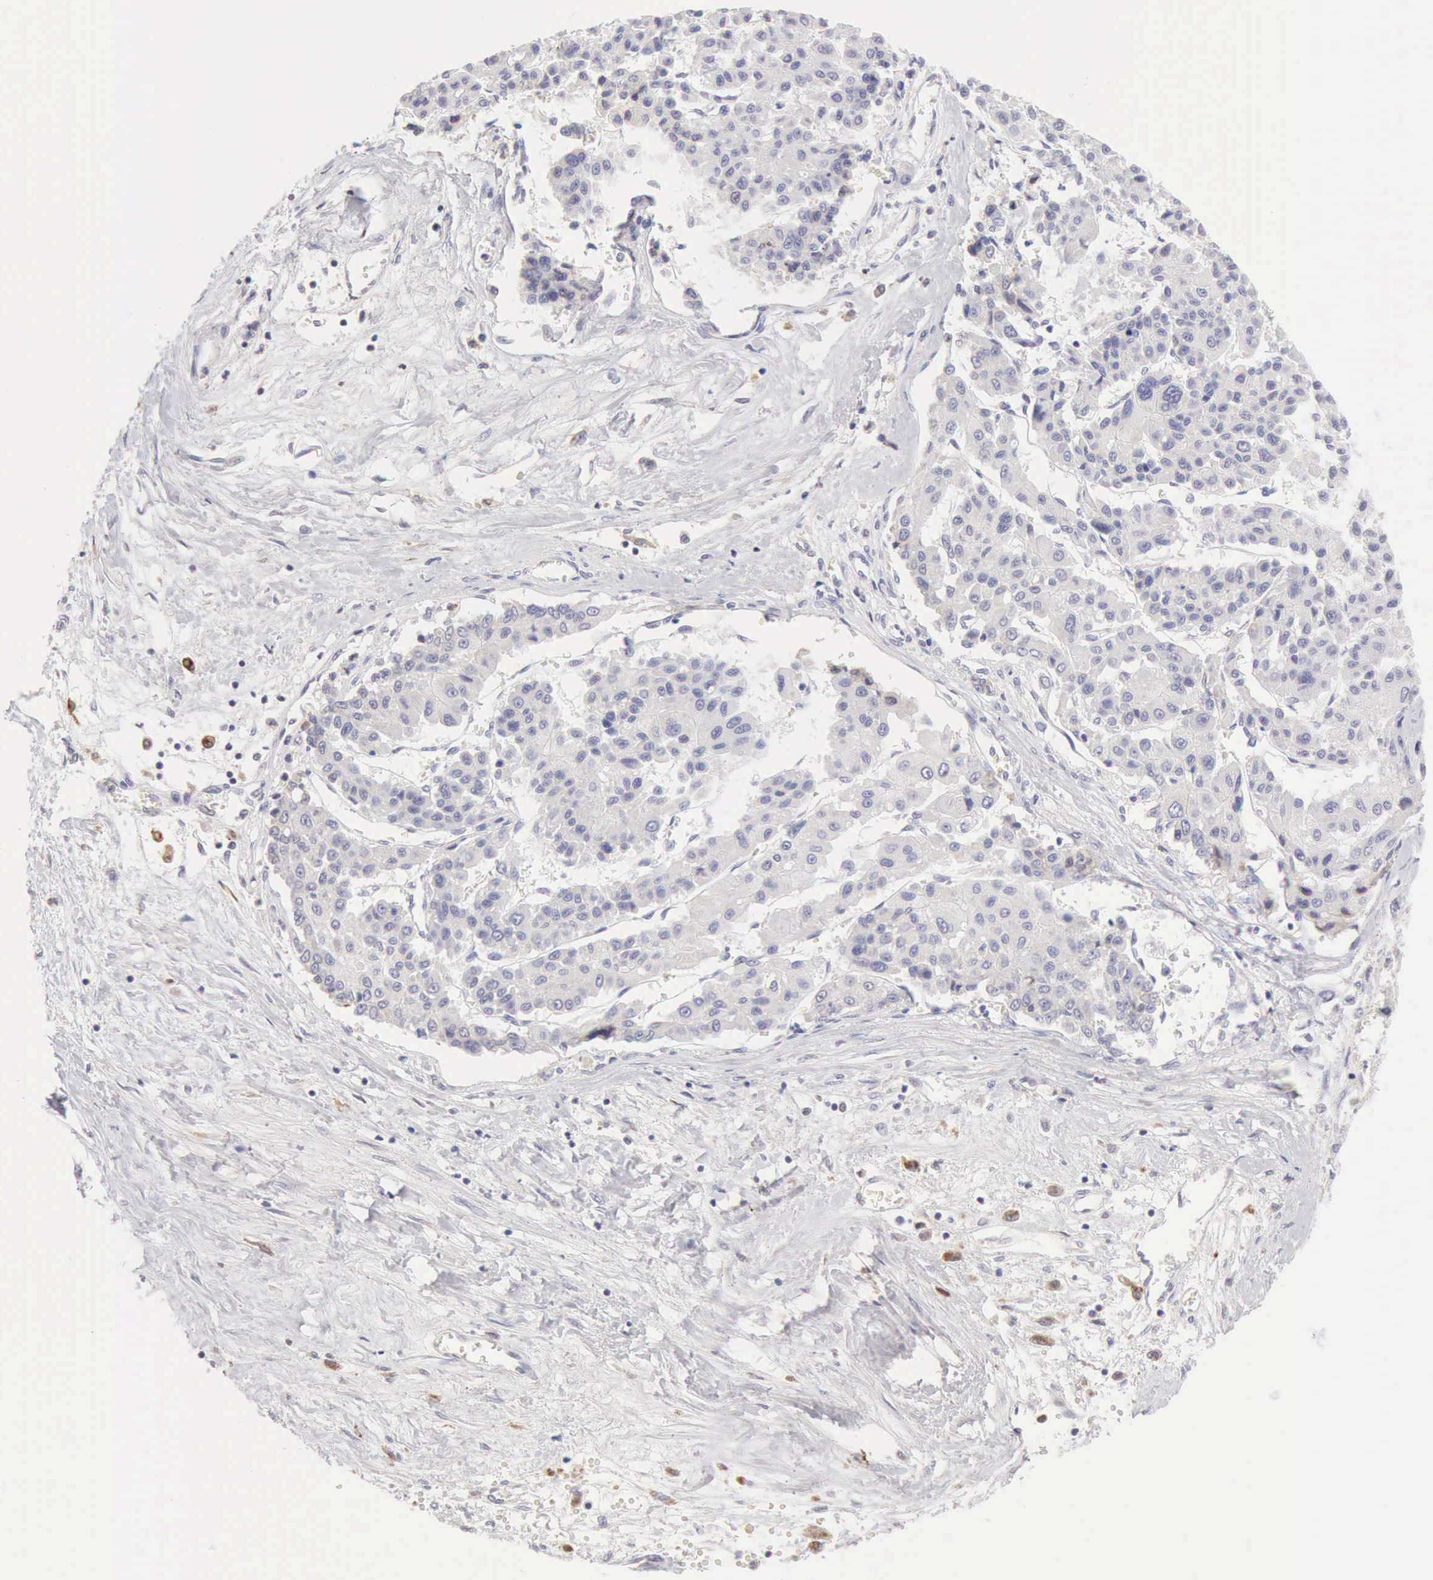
{"staining": {"intensity": "negative", "quantity": "none", "location": "none"}, "tissue": "liver cancer", "cell_type": "Tumor cells", "image_type": "cancer", "snomed": [{"axis": "morphology", "description": "Carcinoma, Hepatocellular, NOS"}, {"axis": "topography", "description": "Liver"}], "caption": "The photomicrograph displays no significant expression in tumor cells of liver cancer (hepatocellular carcinoma).", "gene": "RNASE1", "patient": {"sex": "male", "age": 64}}